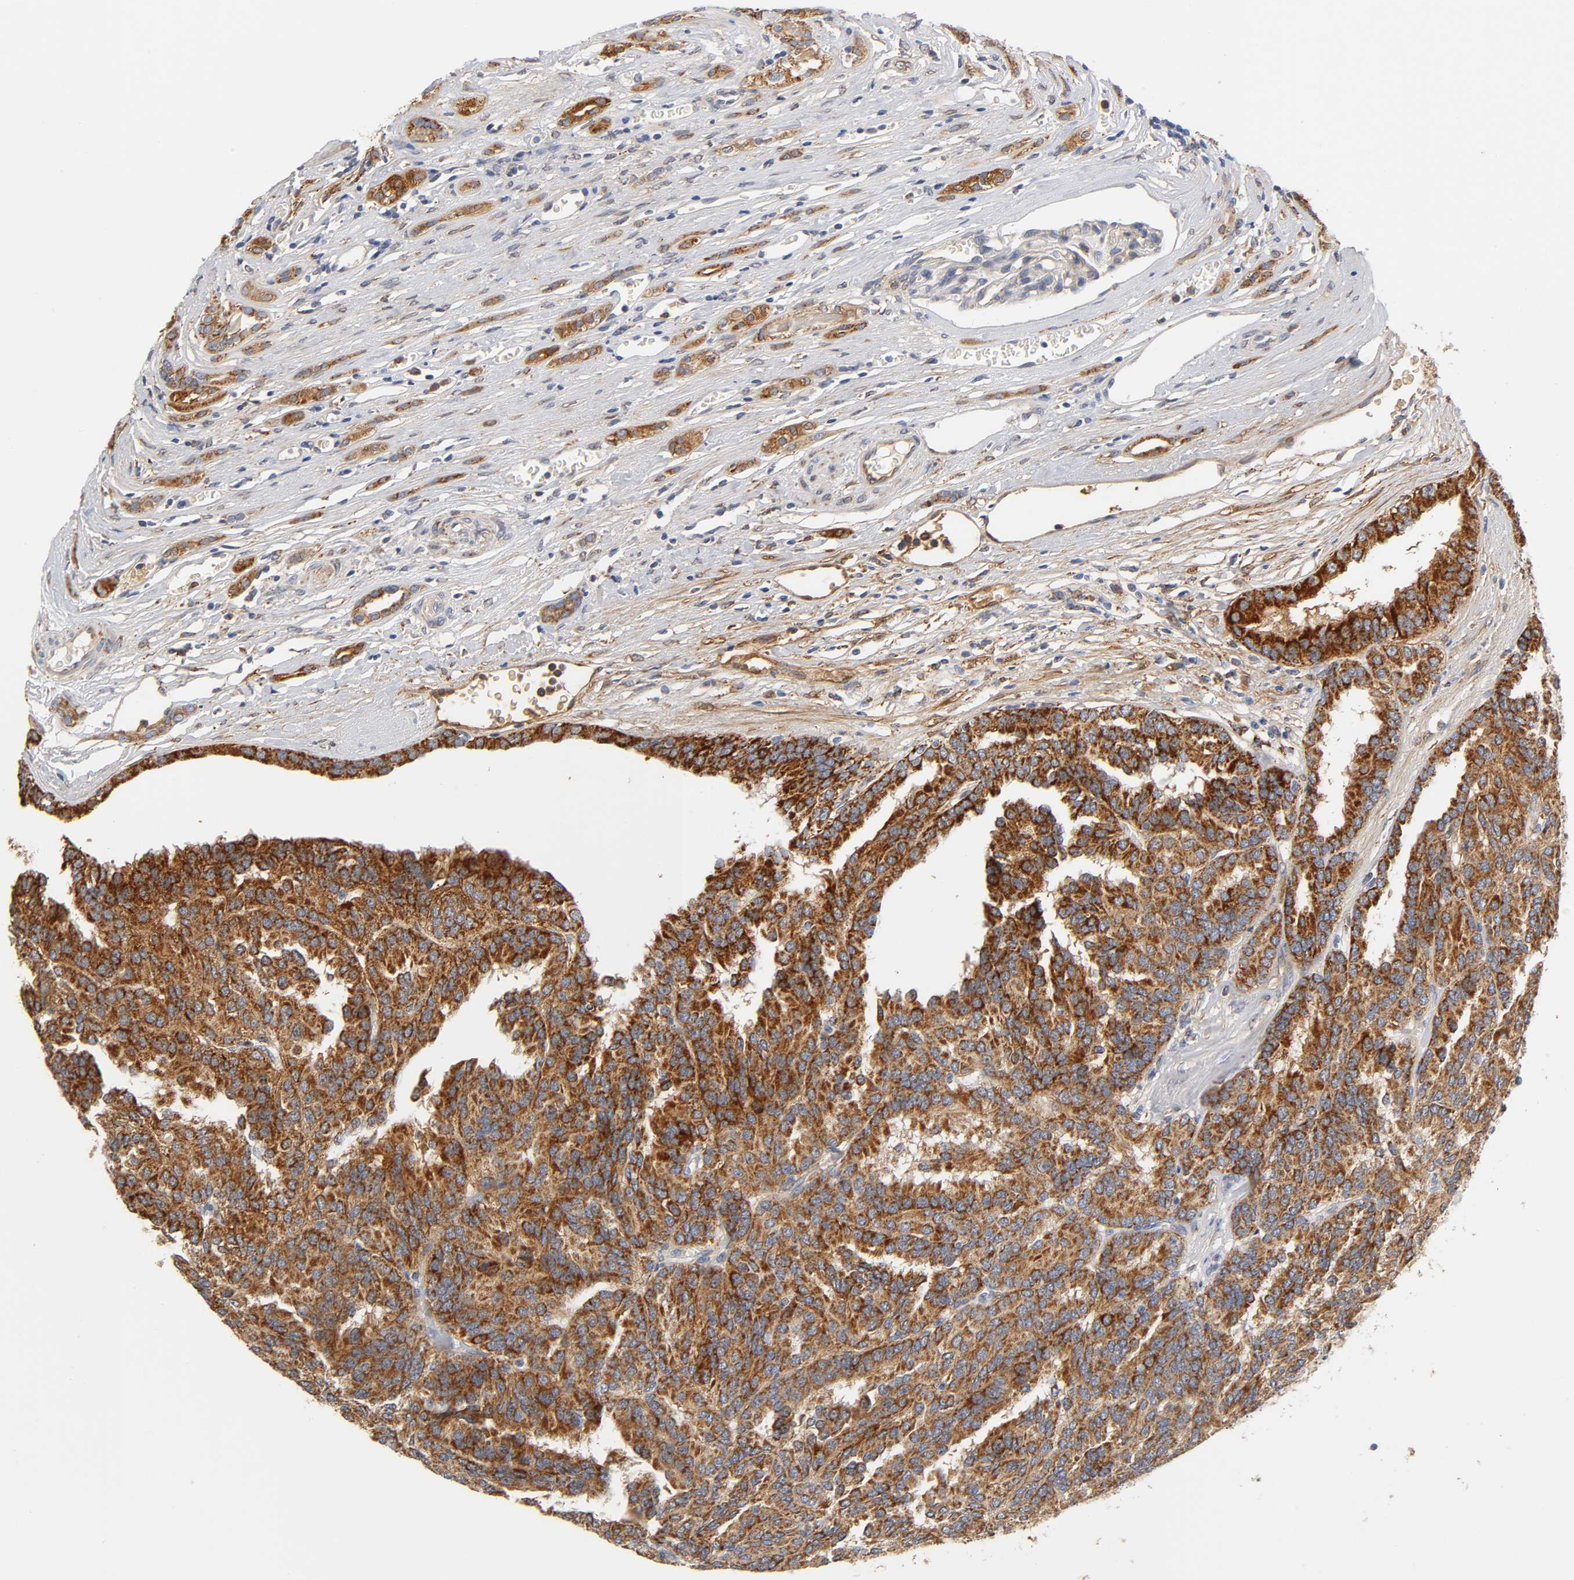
{"staining": {"intensity": "strong", "quantity": ">75%", "location": "cytoplasmic/membranous"}, "tissue": "renal cancer", "cell_type": "Tumor cells", "image_type": "cancer", "snomed": [{"axis": "morphology", "description": "Adenocarcinoma, NOS"}, {"axis": "topography", "description": "Kidney"}], "caption": "Approximately >75% of tumor cells in renal cancer (adenocarcinoma) exhibit strong cytoplasmic/membranous protein staining as visualized by brown immunohistochemical staining.", "gene": "ISG15", "patient": {"sex": "male", "age": 46}}